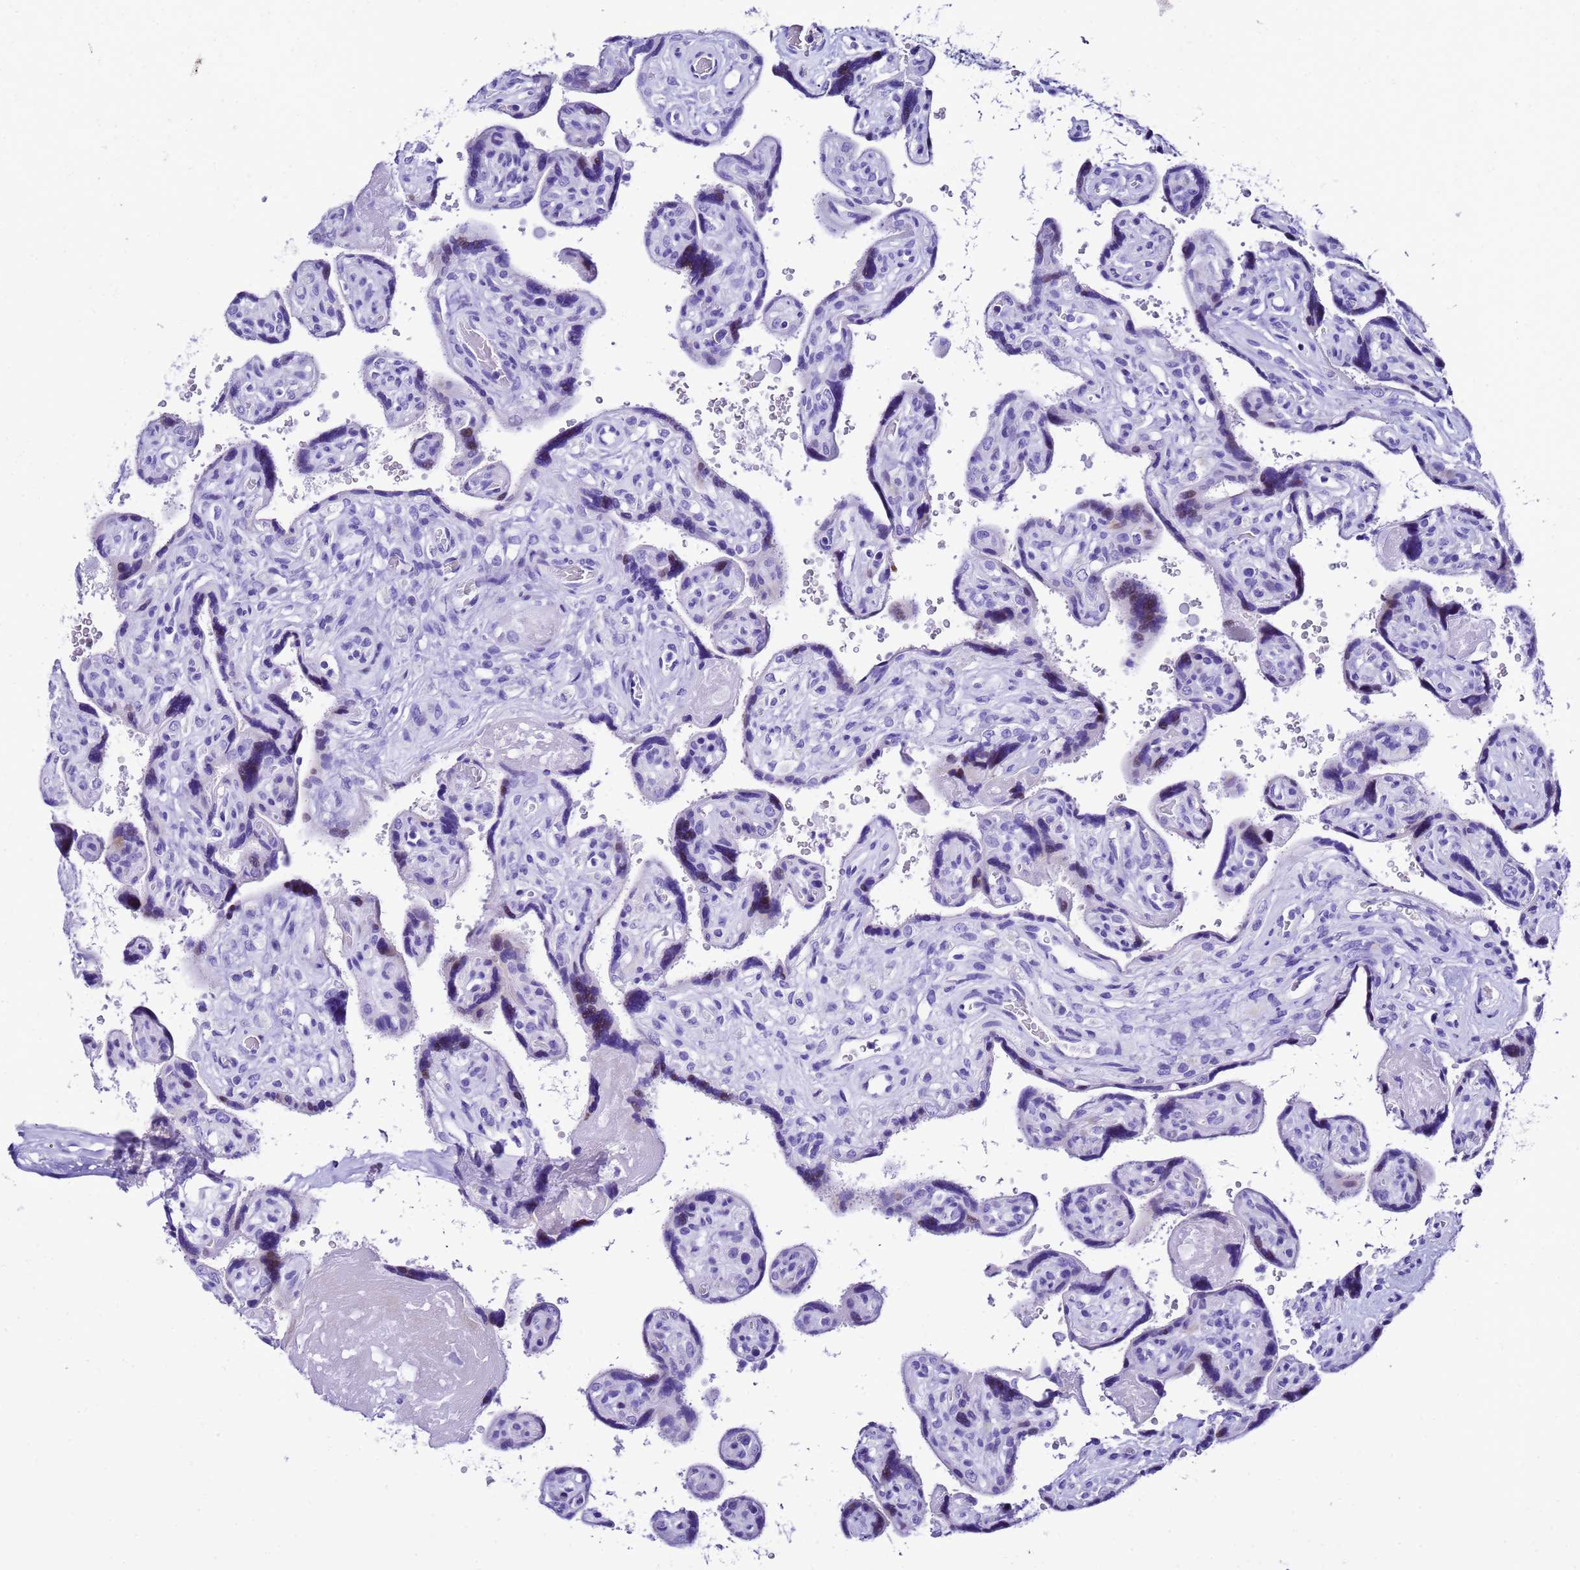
{"staining": {"intensity": "negative", "quantity": "none", "location": "none"}, "tissue": "placenta", "cell_type": "Decidual cells", "image_type": "normal", "snomed": [{"axis": "morphology", "description": "Normal tissue, NOS"}, {"axis": "topography", "description": "Placenta"}], "caption": "IHC of normal human placenta exhibits no expression in decidual cells. (Brightfield microscopy of DAB immunohistochemistry (IHC) at high magnification).", "gene": "UGT2A1", "patient": {"sex": "female", "age": 39}}